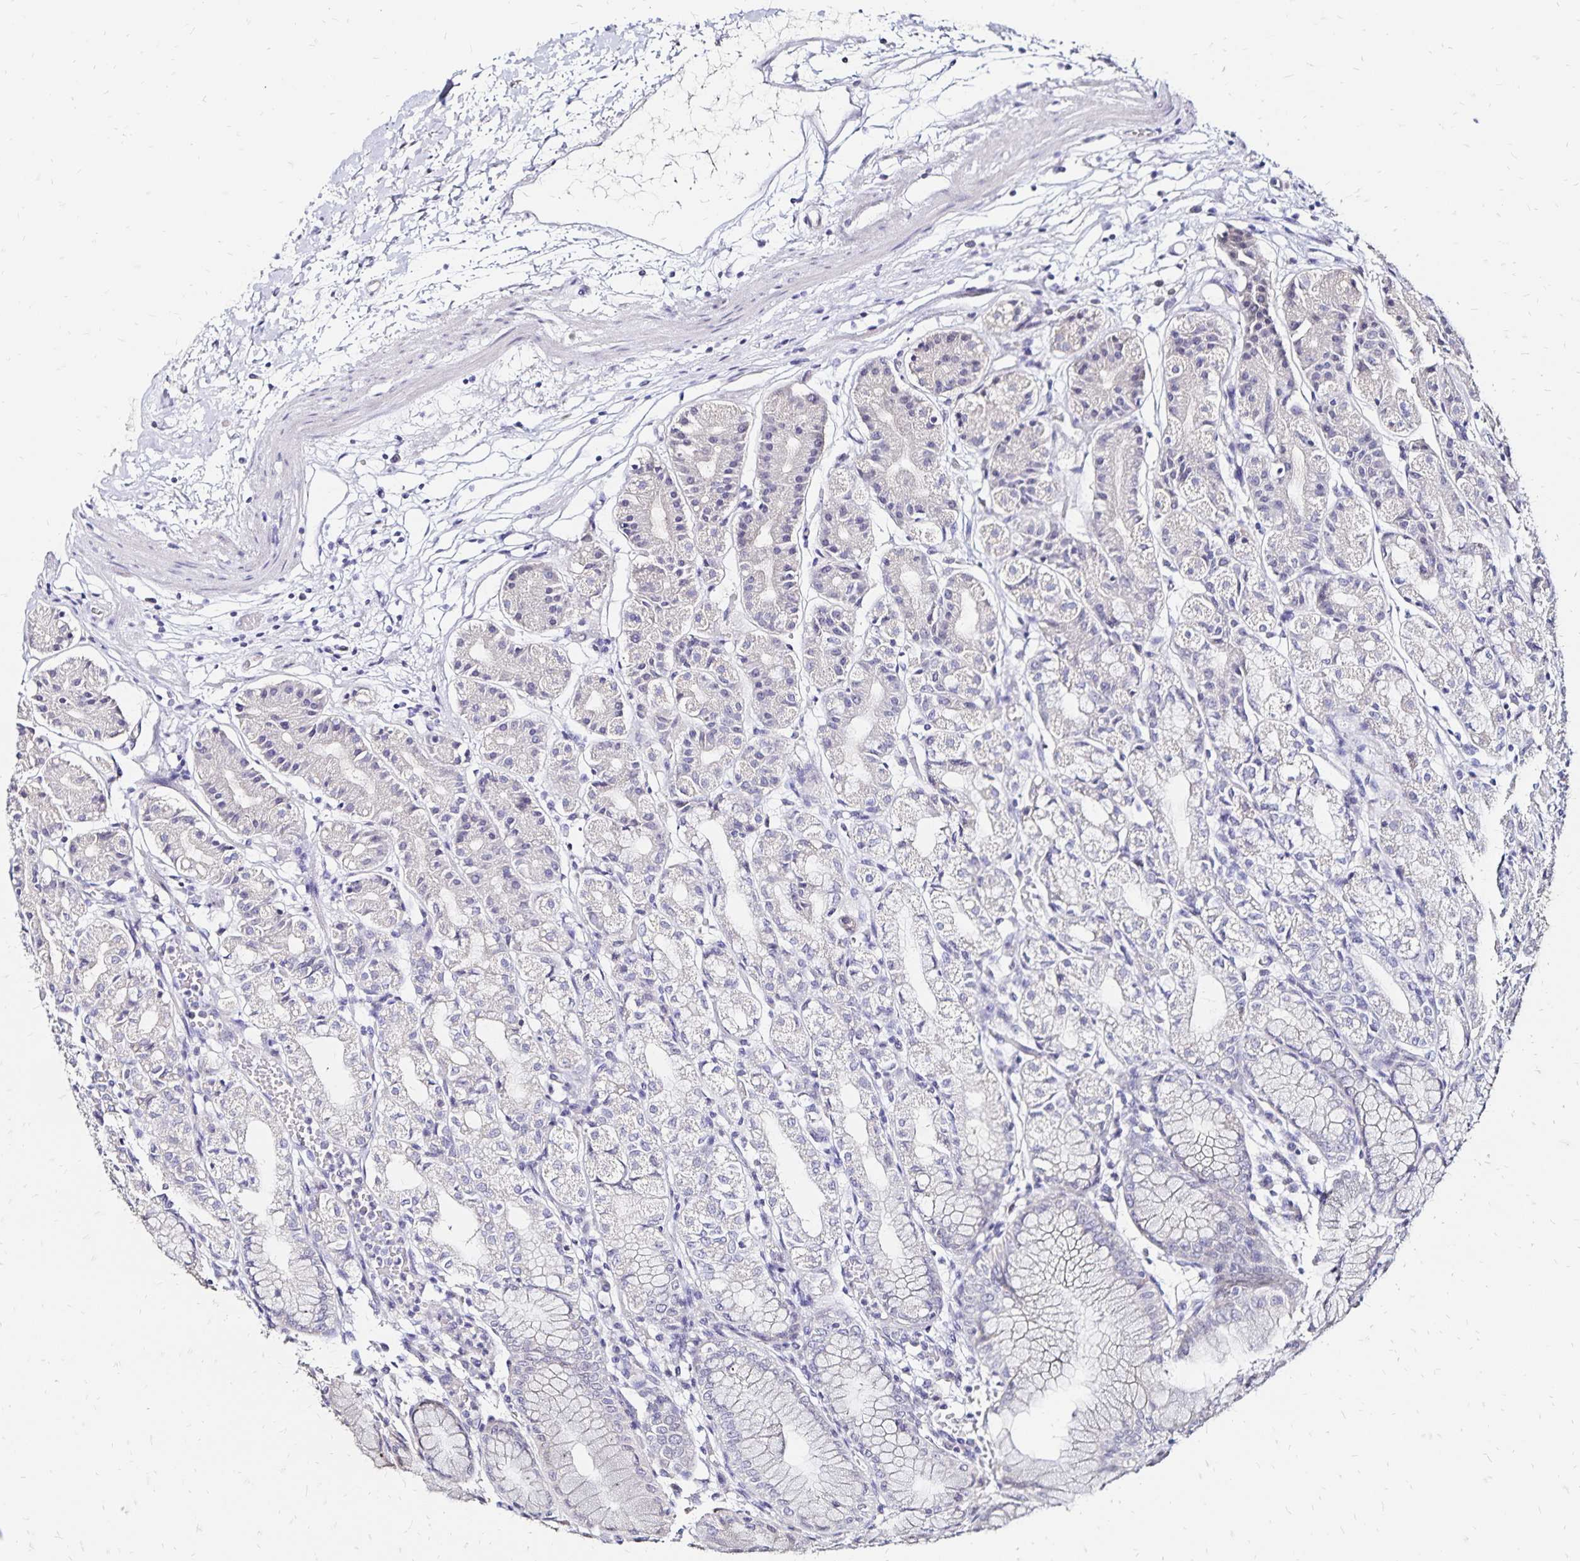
{"staining": {"intensity": "negative", "quantity": "none", "location": "none"}, "tissue": "stomach", "cell_type": "Glandular cells", "image_type": "normal", "snomed": [{"axis": "morphology", "description": "Normal tissue, NOS"}, {"axis": "topography", "description": "Stomach"}], "caption": "A high-resolution micrograph shows IHC staining of unremarkable stomach, which shows no significant expression in glandular cells.", "gene": "SLC5A1", "patient": {"sex": "female", "age": 57}}